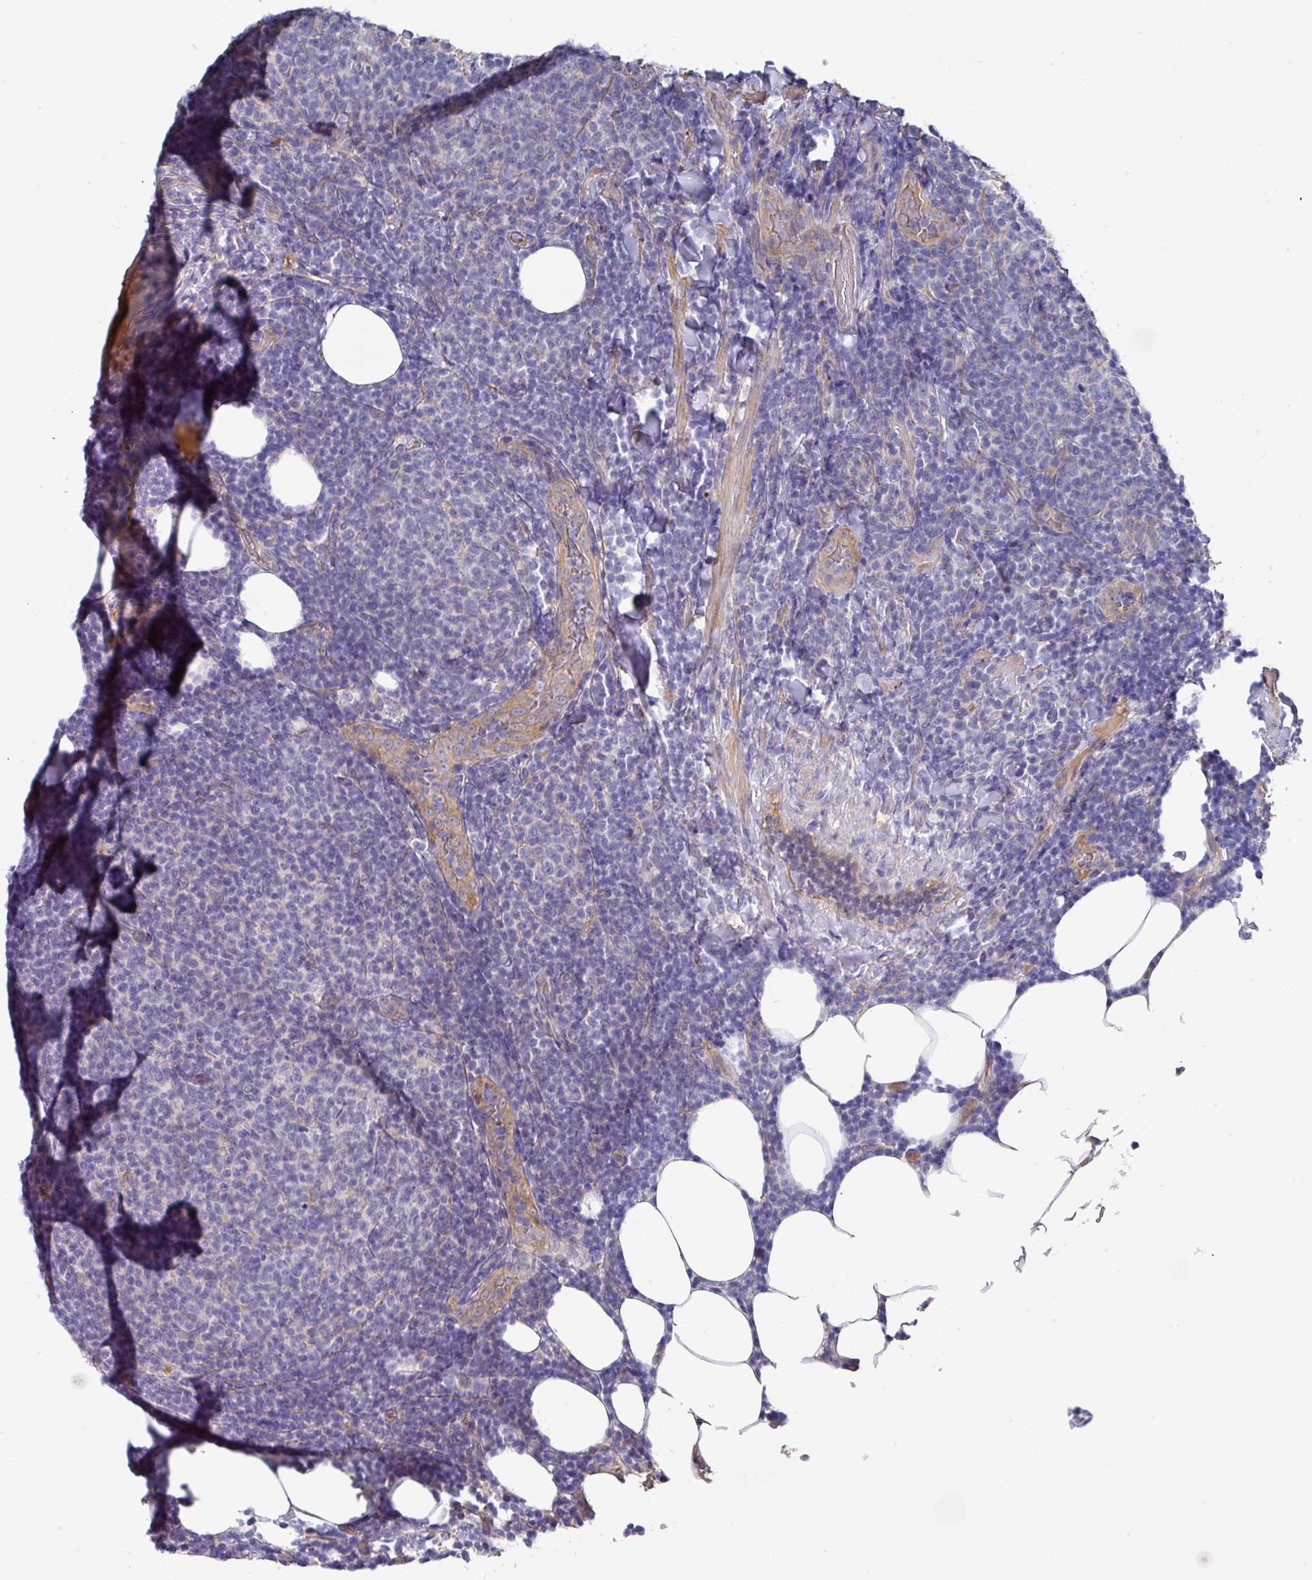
{"staining": {"intensity": "negative", "quantity": "none", "location": "none"}, "tissue": "lymphoma", "cell_type": "Tumor cells", "image_type": "cancer", "snomed": [{"axis": "morphology", "description": "Malignant lymphoma, non-Hodgkin's type, Low grade"}, {"axis": "topography", "description": "Lymph node"}], "caption": "High magnification brightfield microscopy of lymphoma stained with DAB (brown) and counterstained with hematoxylin (blue): tumor cells show no significant expression. (DAB (3,3'-diaminobenzidine) IHC, high magnification).", "gene": "PRR5", "patient": {"sex": "male", "age": 66}}